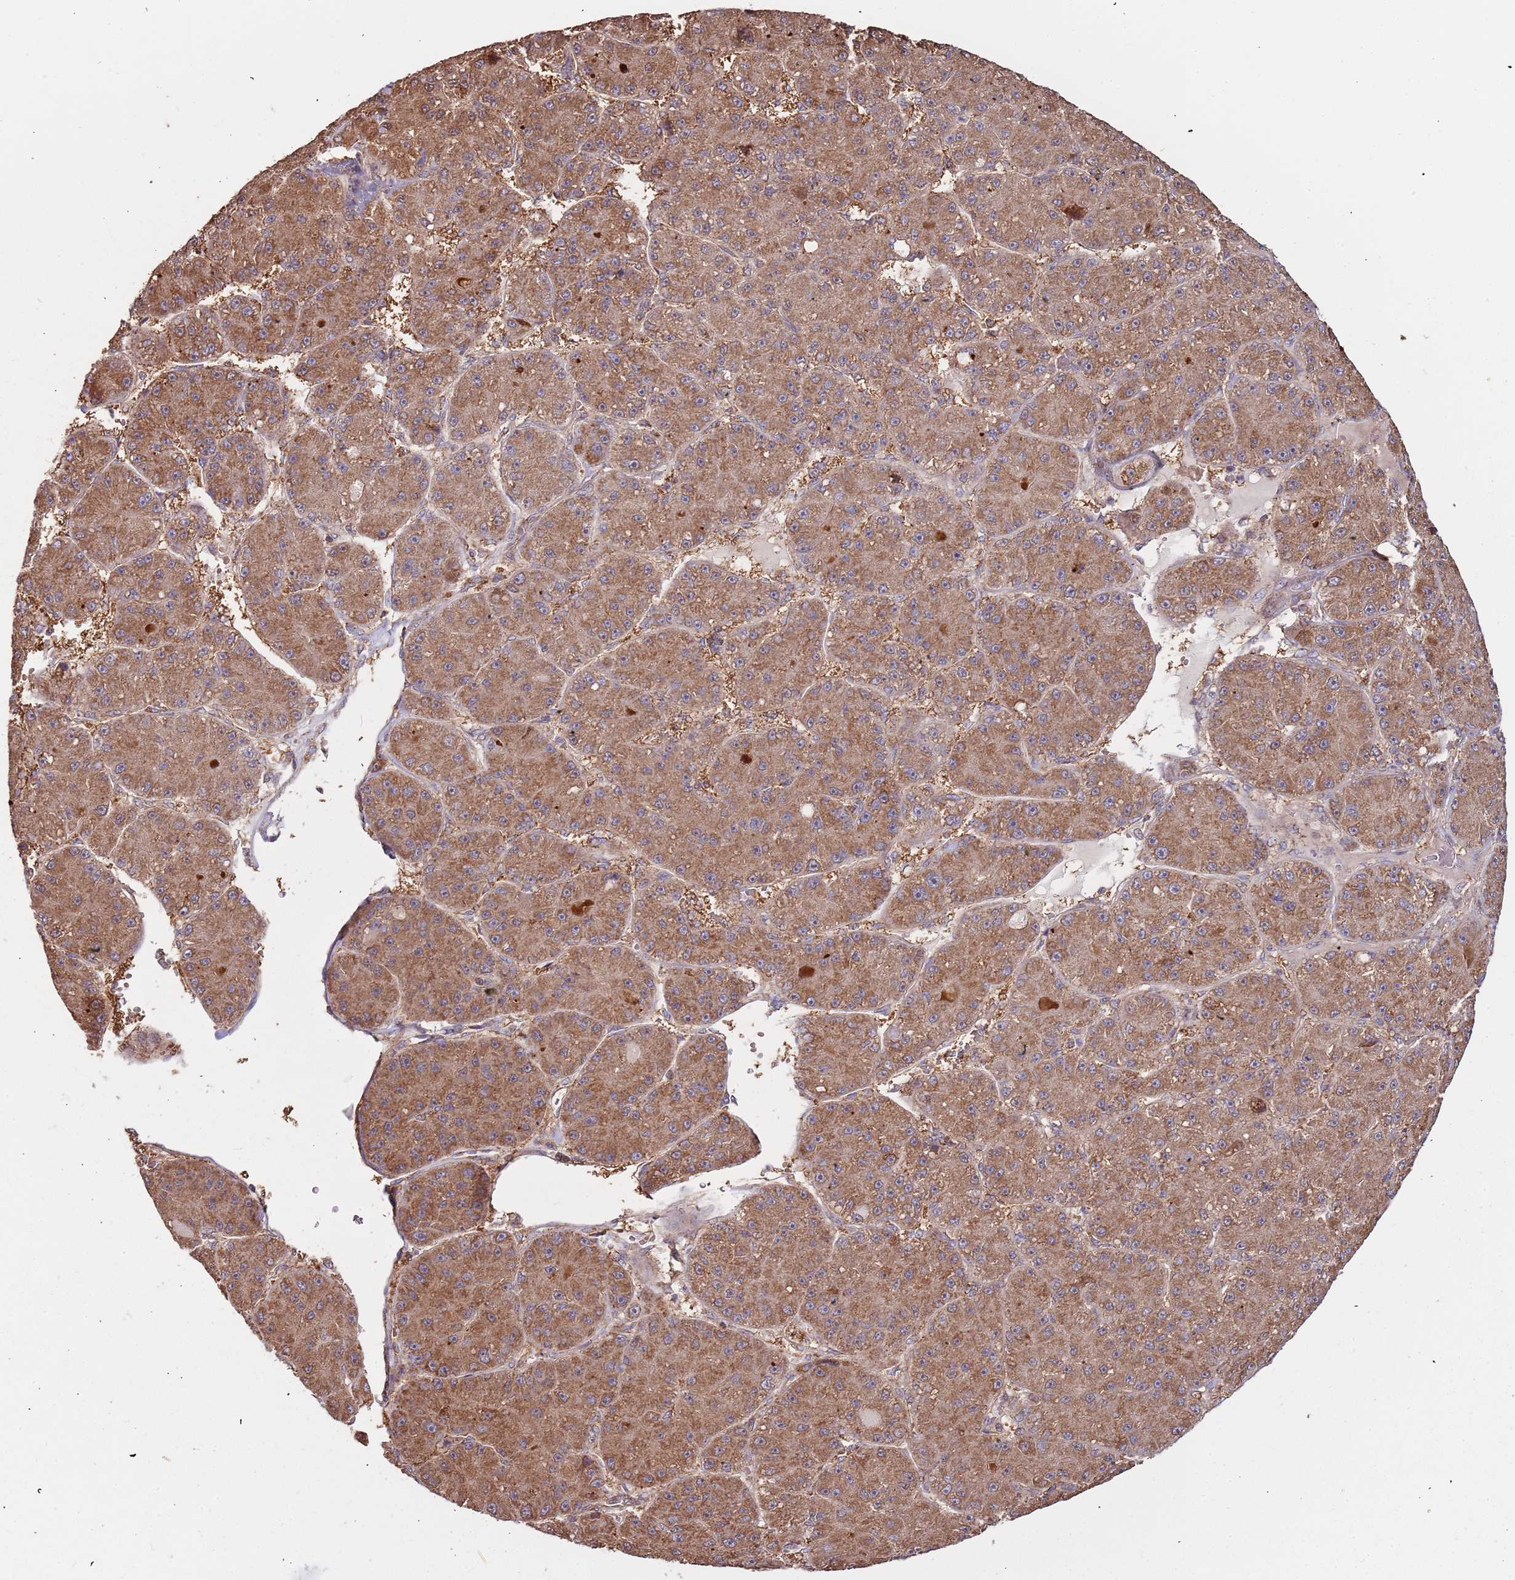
{"staining": {"intensity": "strong", "quantity": ">75%", "location": "cytoplasmic/membranous"}, "tissue": "liver cancer", "cell_type": "Tumor cells", "image_type": "cancer", "snomed": [{"axis": "morphology", "description": "Carcinoma, Hepatocellular, NOS"}, {"axis": "topography", "description": "Liver"}], "caption": "This micrograph demonstrates immunohistochemistry staining of liver cancer (hepatocellular carcinoma), with high strong cytoplasmic/membranous positivity in approximately >75% of tumor cells.", "gene": "IL17RD", "patient": {"sex": "male", "age": 67}}